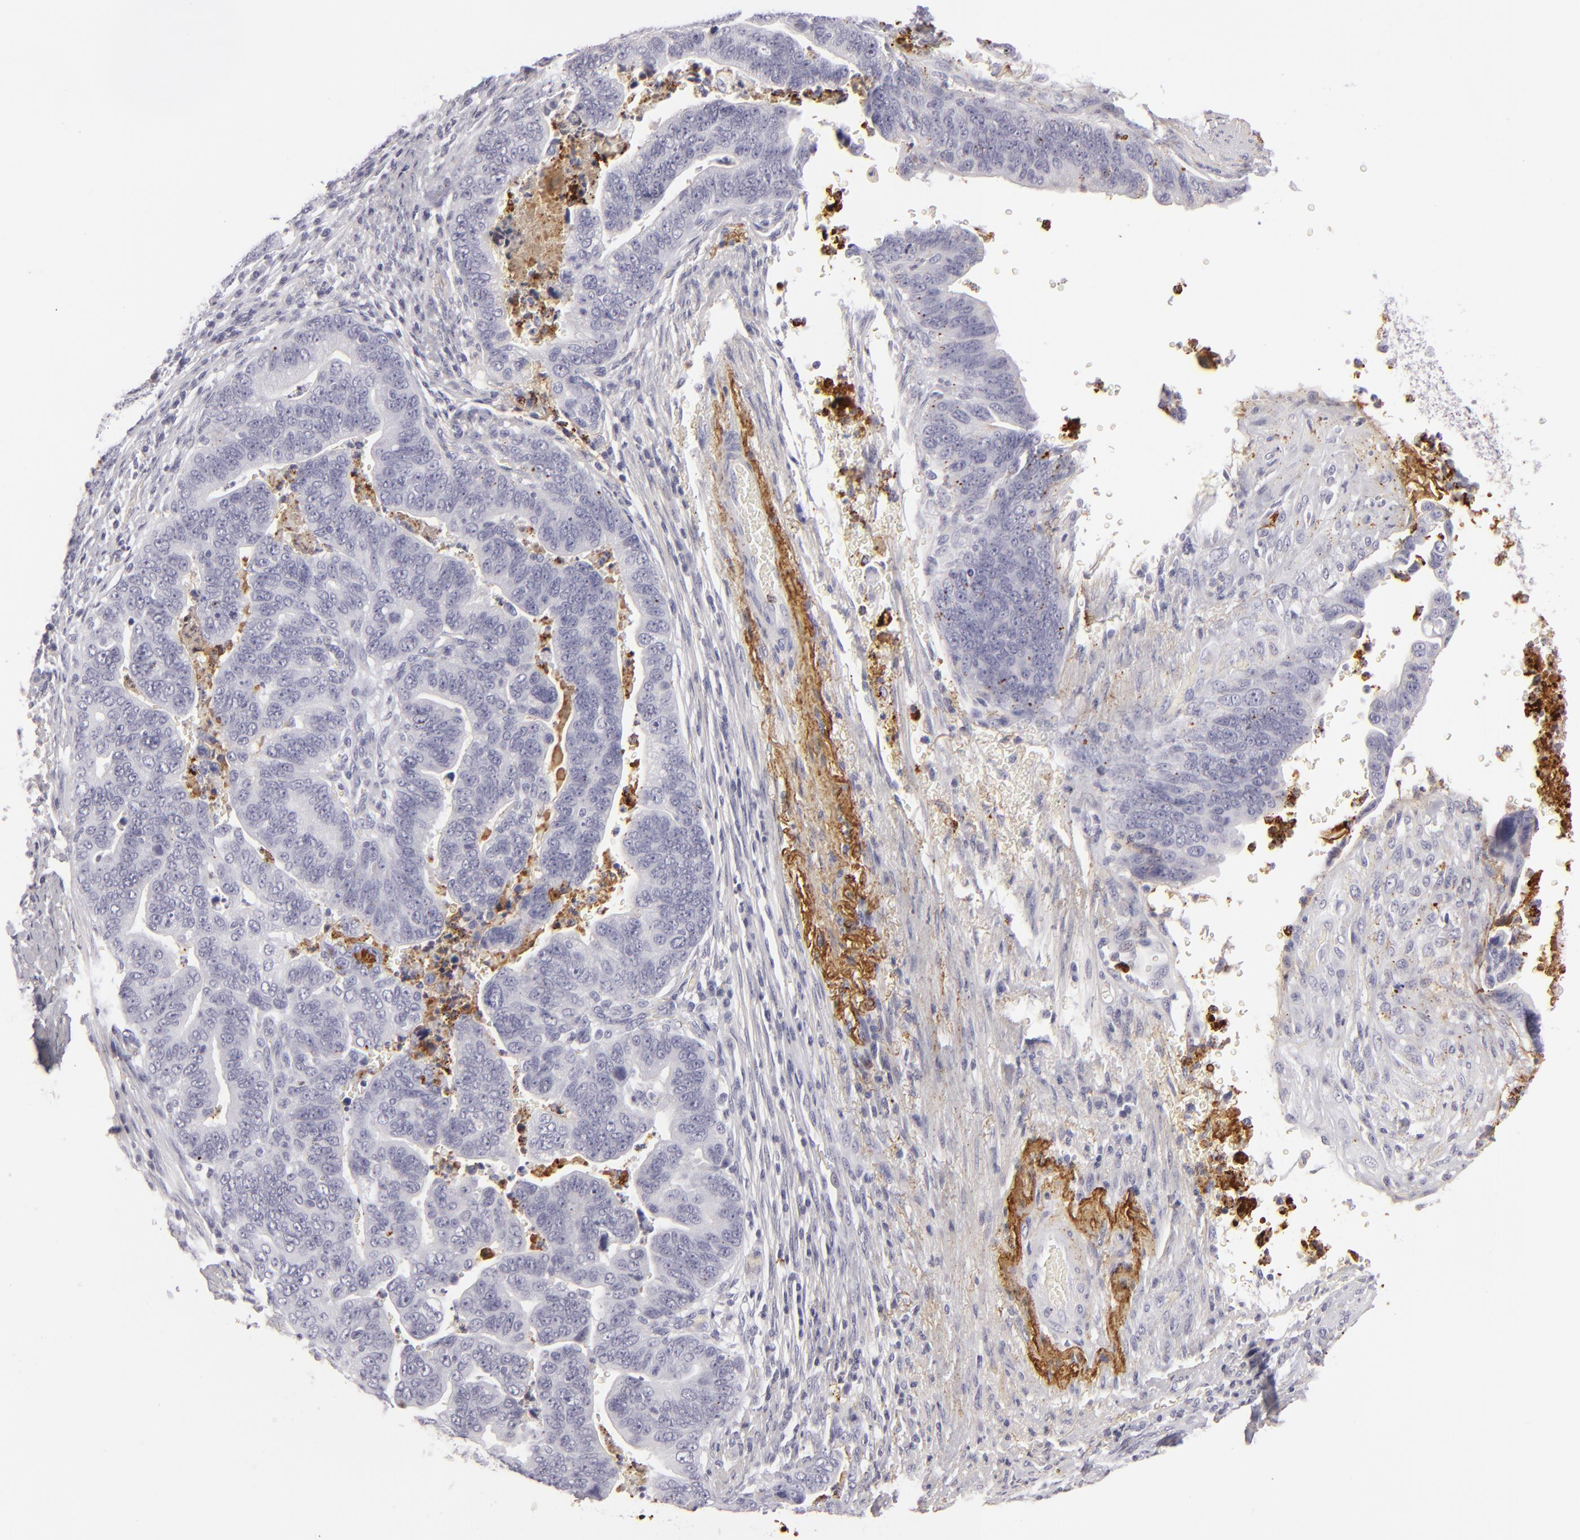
{"staining": {"intensity": "negative", "quantity": "none", "location": "none"}, "tissue": "stomach cancer", "cell_type": "Tumor cells", "image_type": "cancer", "snomed": [{"axis": "morphology", "description": "Adenocarcinoma, NOS"}, {"axis": "topography", "description": "Stomach, upper"}], "caption": "Immunohistochemical staining of stomach cancer displays no significant expression in tumor cells.", "gene": "C9", "patient": {"sex": "female", "age": 50}}